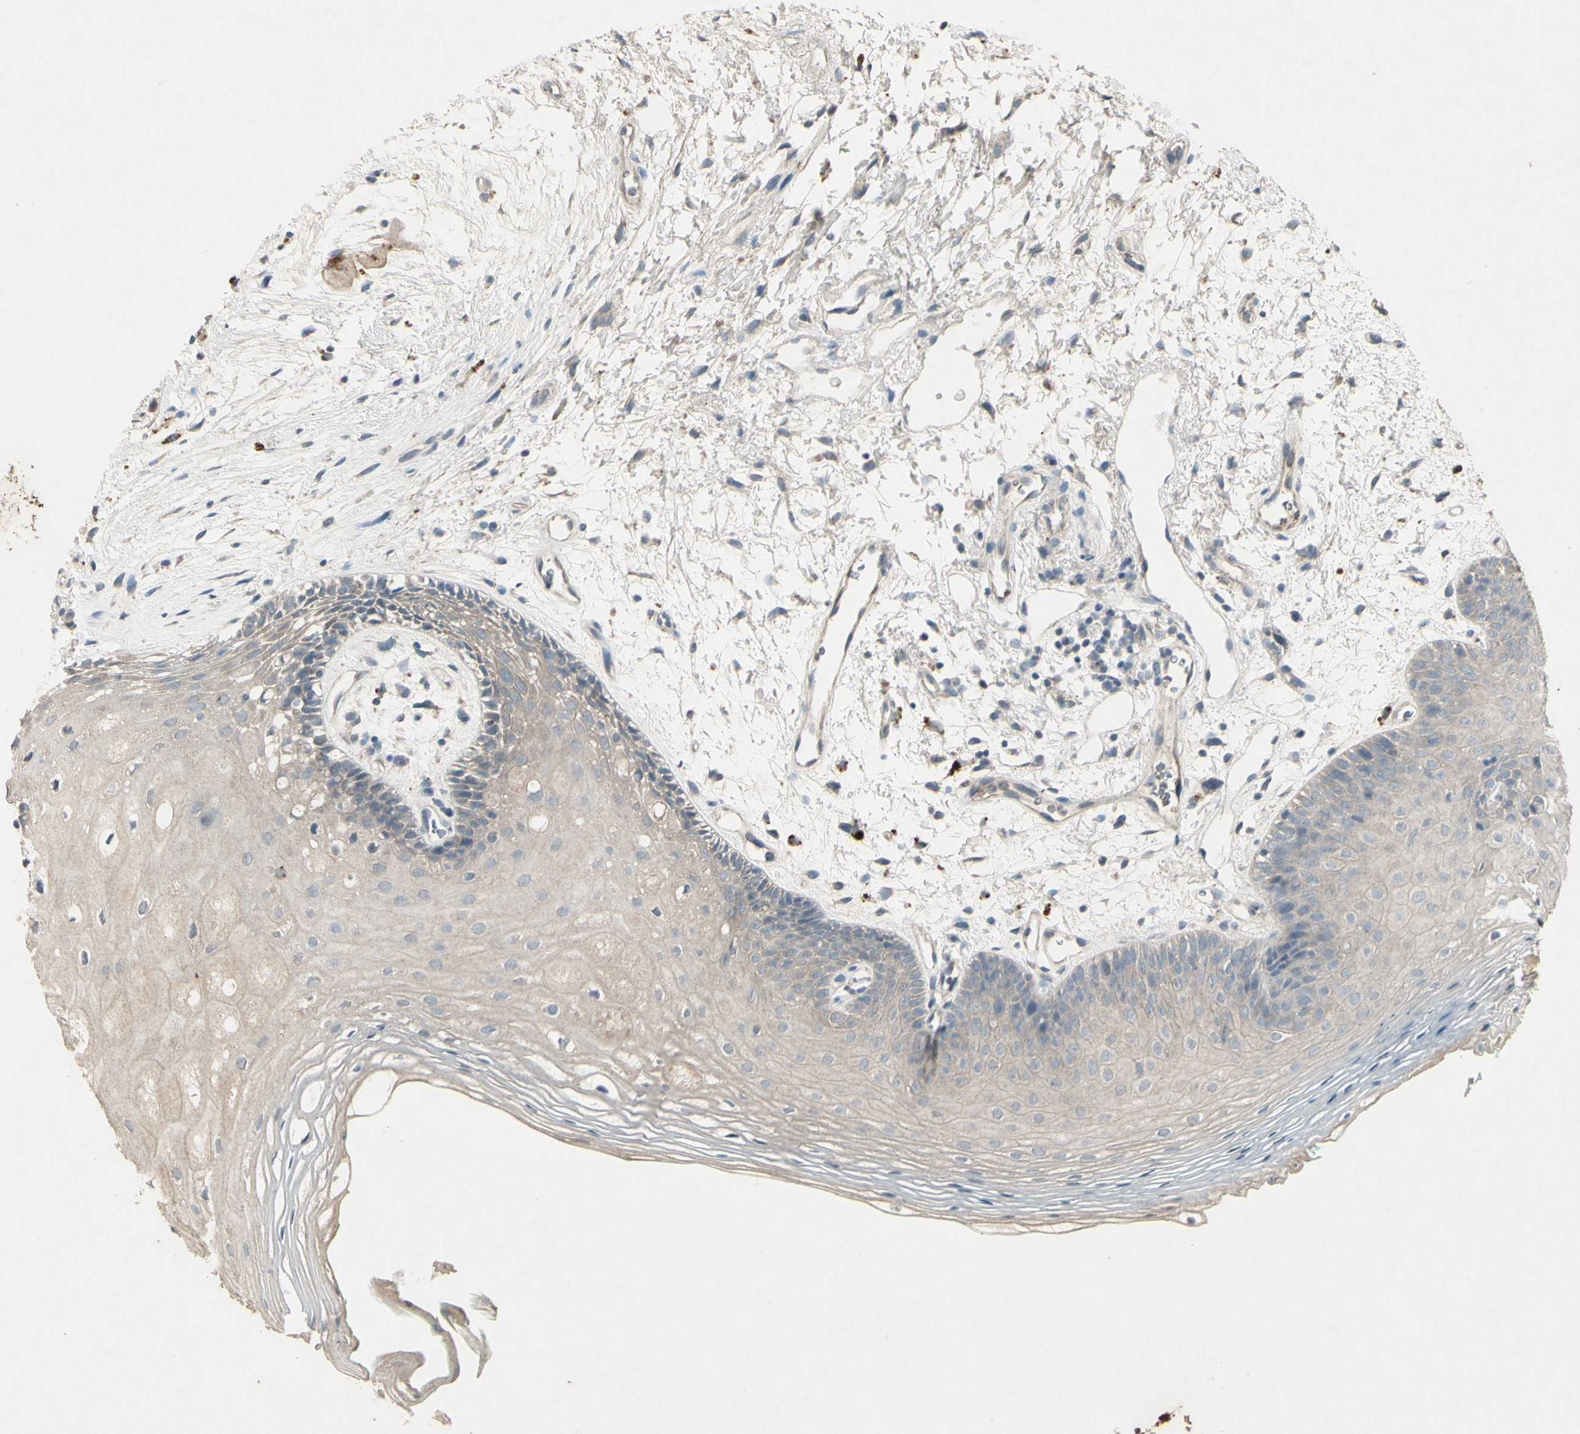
{"staining": {"intensity": "weak", "quantity": ">75%", "location": "cytoplasmic/membranous"}, "tissue": "oral mucosa", "cell_type": "Squamous epithelial cells", "image_type": "normal", "snomed": [{"axis": "morphology", "description": "Normal tissue, NOS"}, {"axis": "topography", "description": "Skeletal muscle"}, {"axis": "topography", "description": "Oral tissue"}, {"axis": "topography", "description": "Peripheral nerve tissue"}], "caption": "This is an image of immunohistochemistry staining of benign oral mucosa, which shows weak positivity in the cytoplasmic/membranous of squamous epithelial cells.", "gene": "TIMM21", "patient": {"sex": "female", "age": 84}}